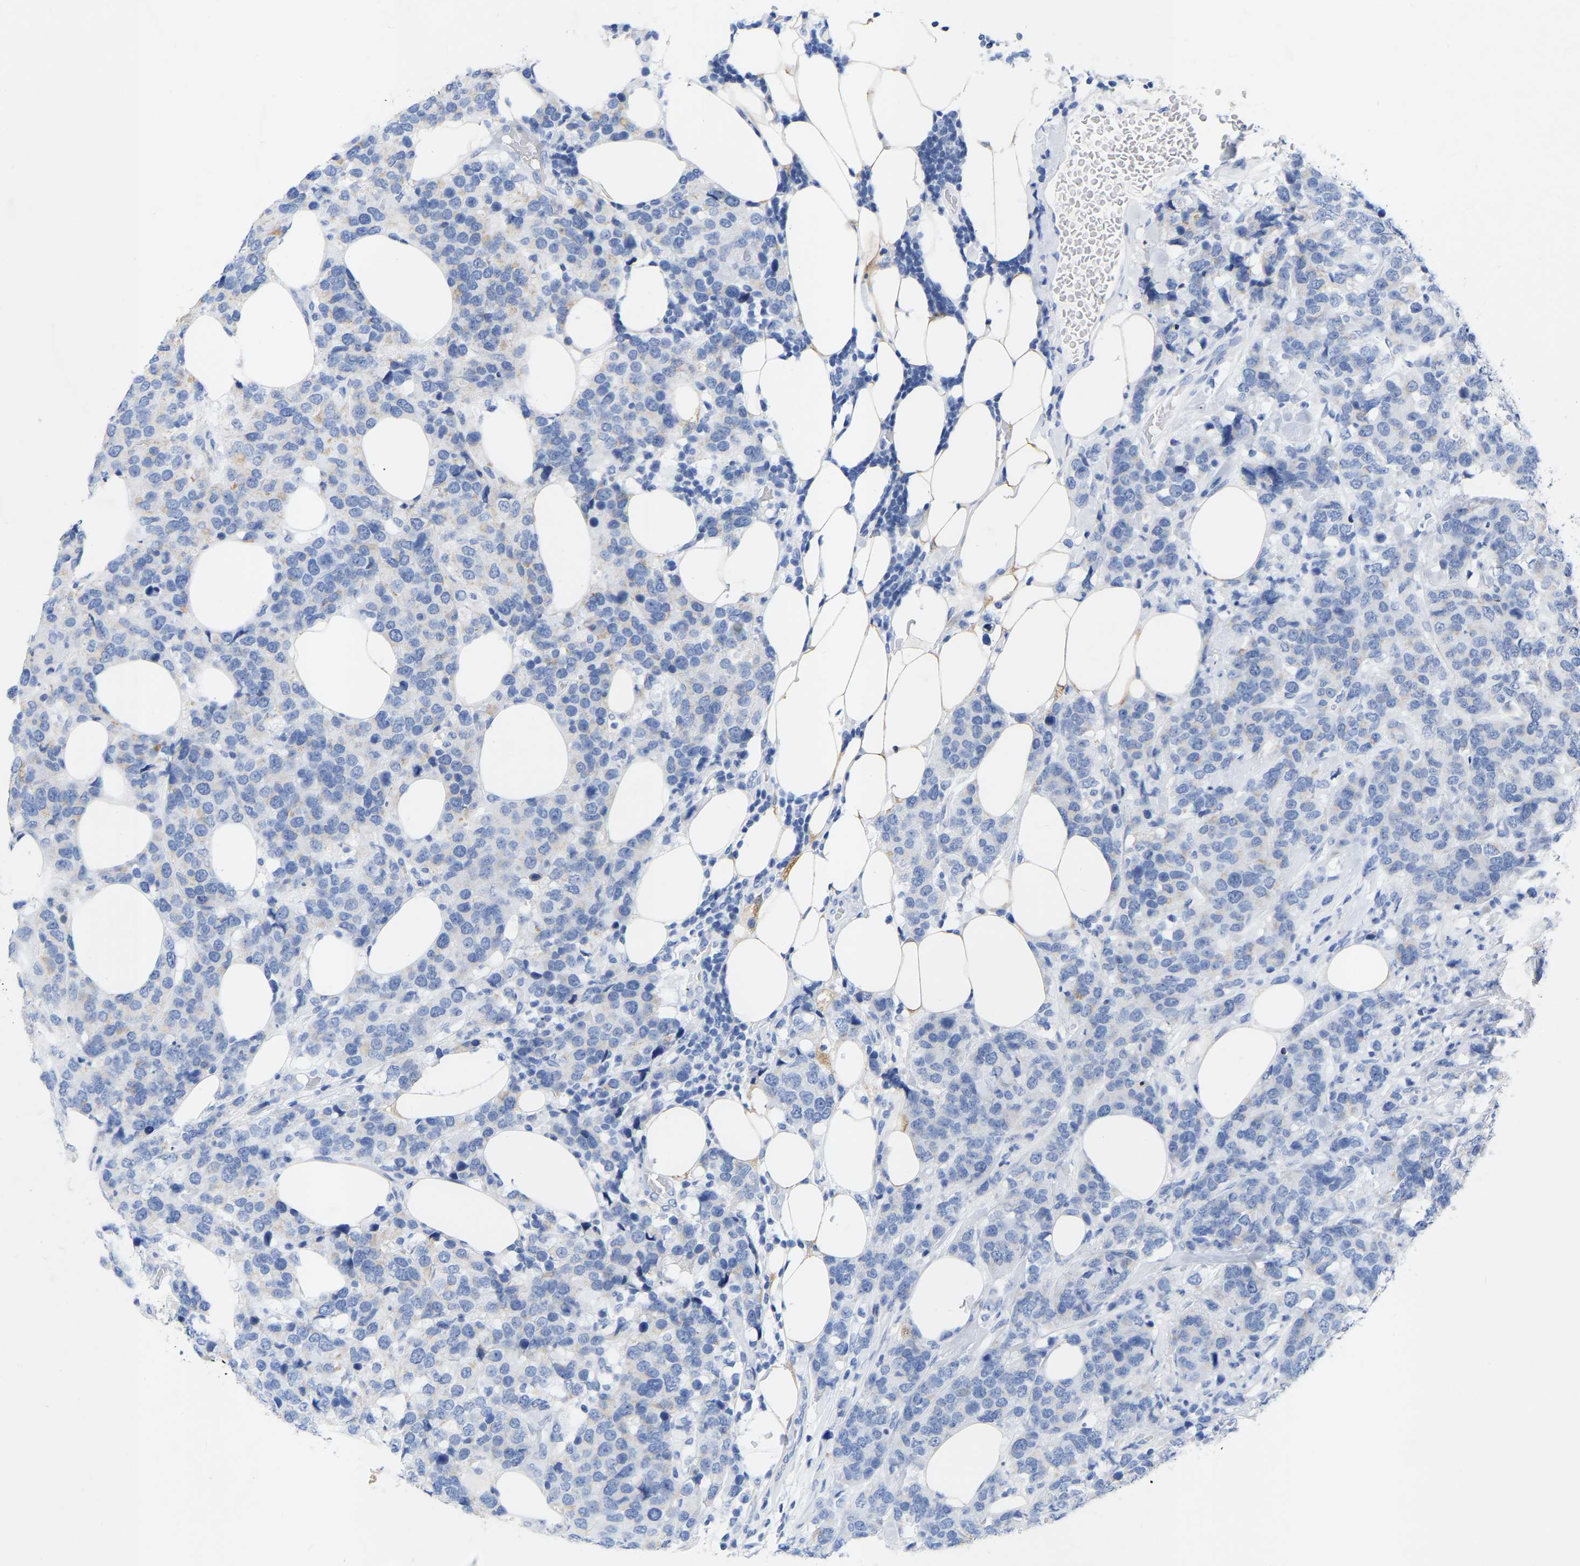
{"staining": {"intensity": "negative", "quantity": "none", "location": "none"}, "tissue": "breast cancer", "cell_type": "Tumor cells", "image_type": "cancer", "snomed": [{"axis": "morphology", "description": "Lobular carcinoma"}, {"axis": "topography", "description": "Breast"}], "caption": "Tumor cells are negative for brown protein staining in breast lobular carcinoma.", "gene": "ZNF629", "patient": {"sex": "female", "age": 59}}